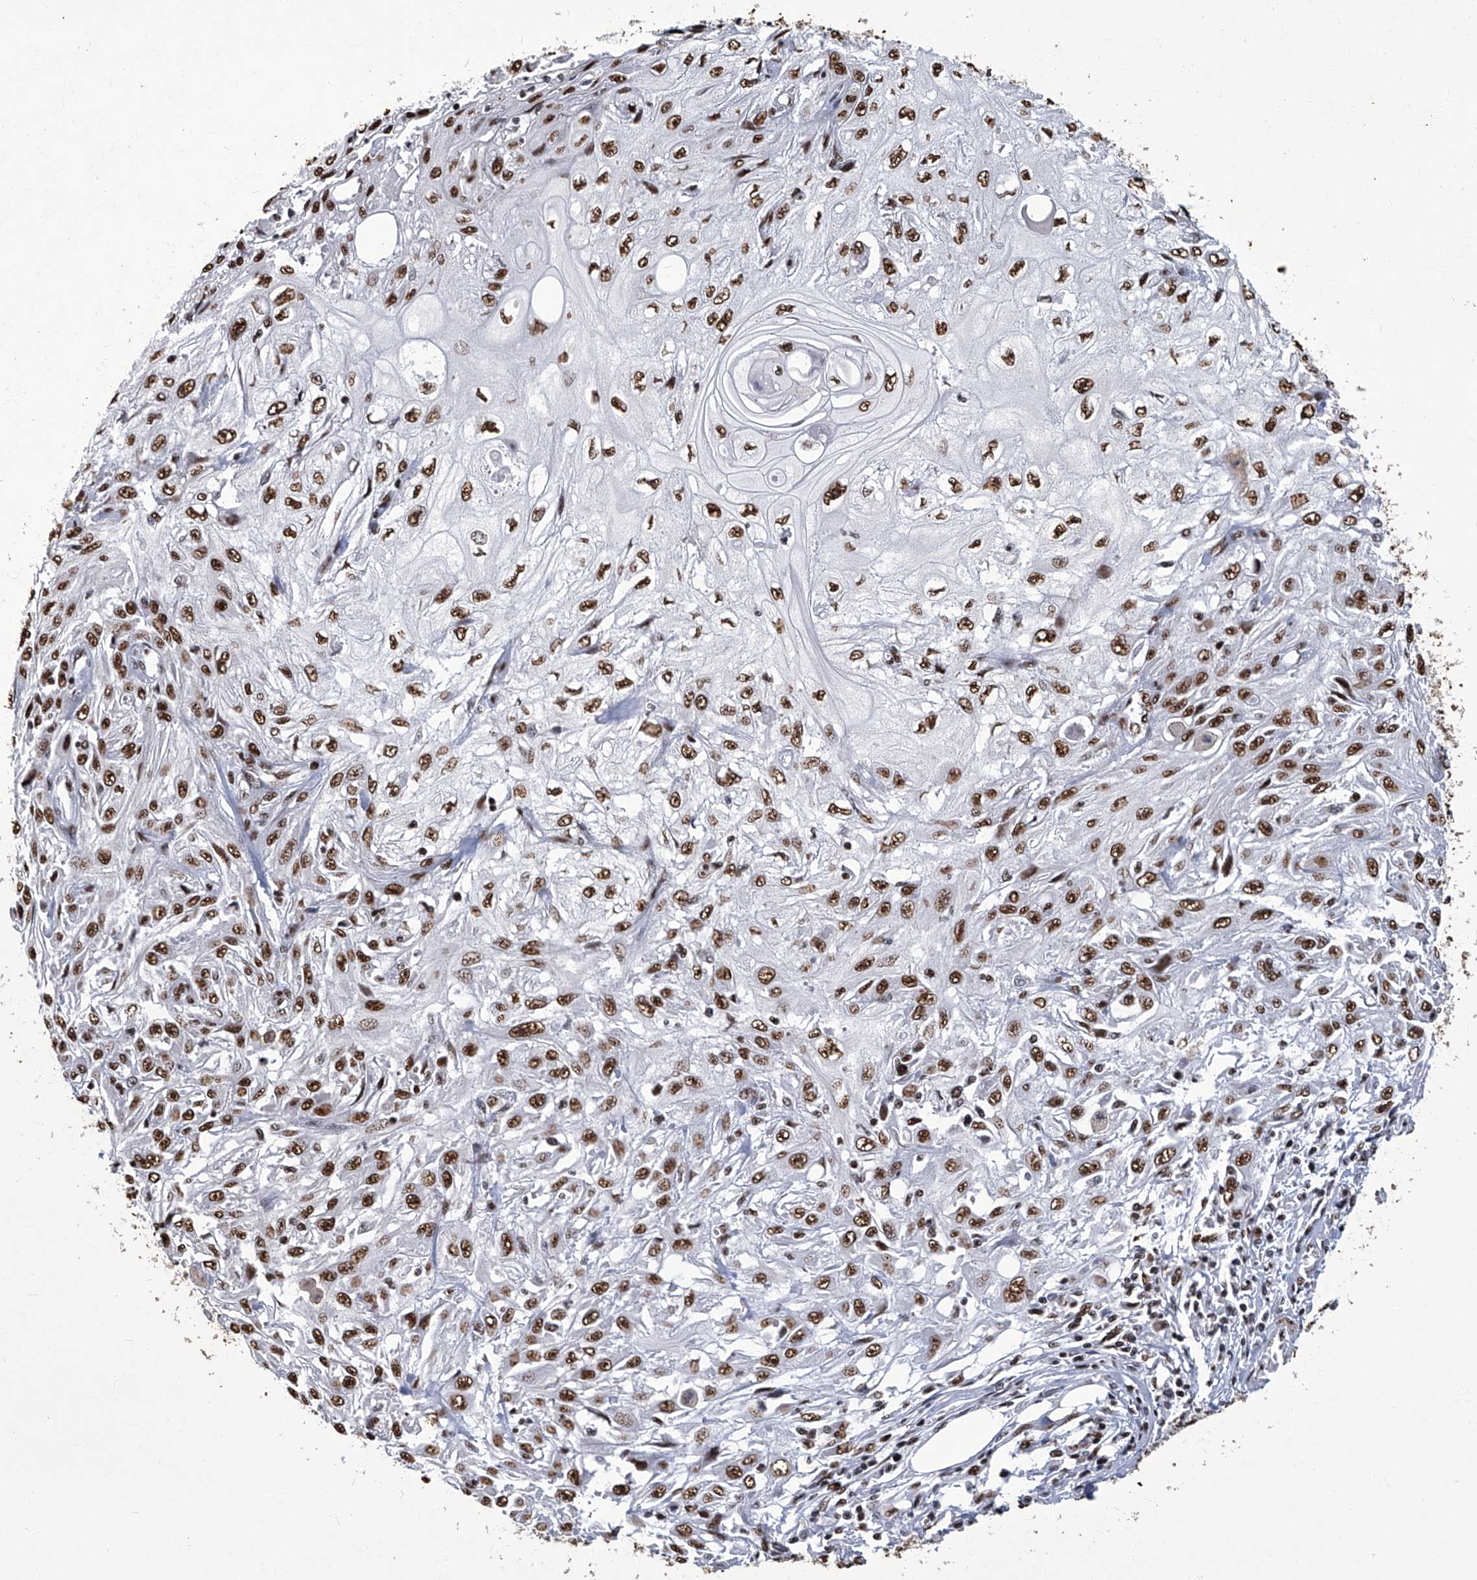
{"staining": {"intensity": "strong", "quantity": ">75%", "location": "nuclear"}, "tissue": "skin cancer", "cell_type": "Tumor cells", "image_type": "cancer", "snomed": [{"axis": "morphology", "description": "Squamous cell carcinoma, NOS"}, {"axis": "topography", "description": "Skin"}], "caption": "Tumor cells show high levels of strong nuclear positivity in about >75% of cells in human skin cancer.", "gene": "HBP1", "patient": {"sex": "male", "age": 75}}